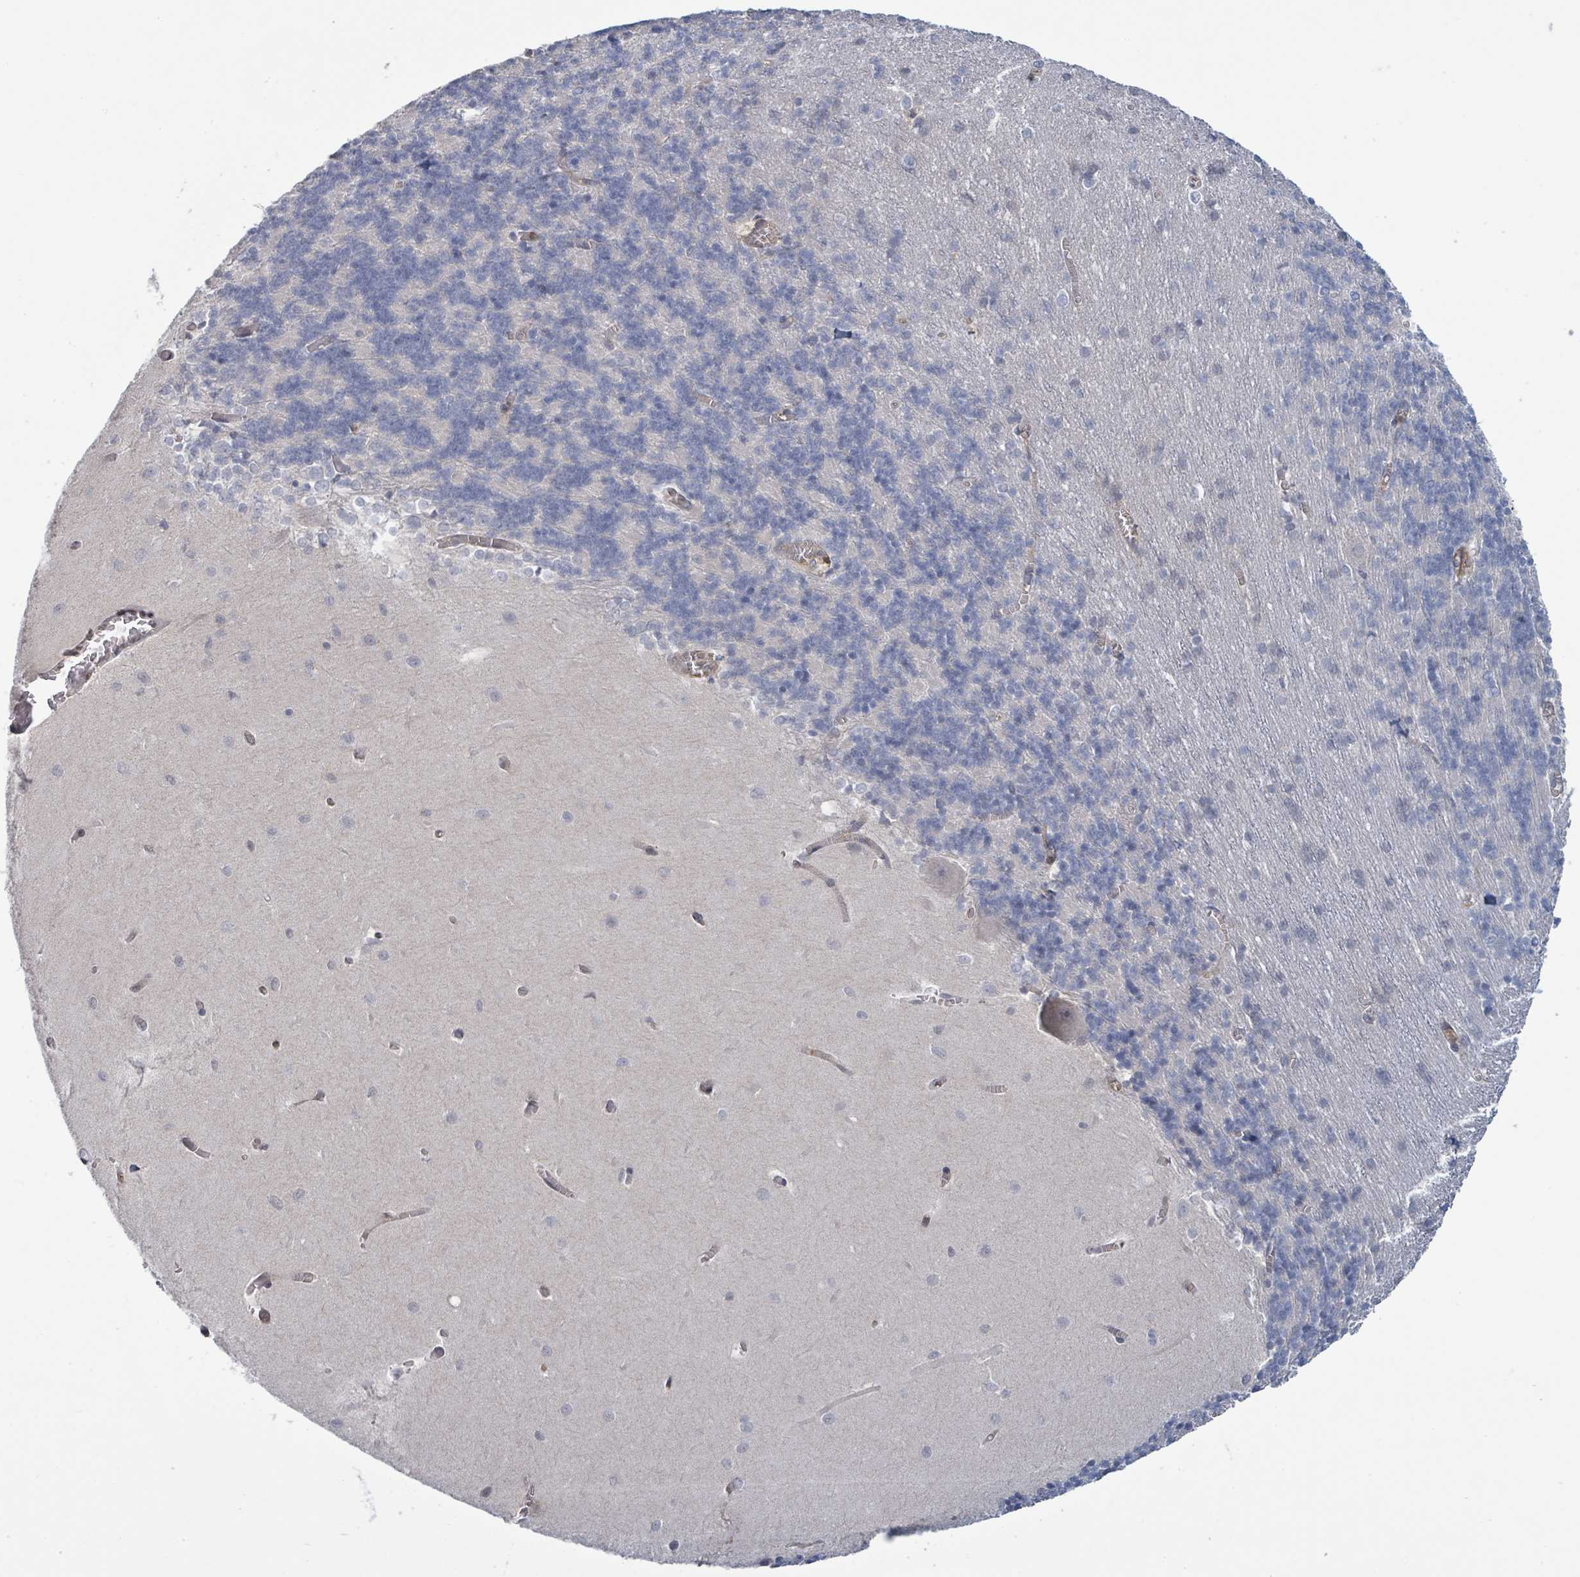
{"staining": {"intensity": "negative", "quantity": "none", "location": "none"}, "tissue": "cerebellum", "cell_type": "Cells in granular layer", "image_type": "normal", "snomed": [{"axis": "morphology", "description": "Normal tissue, NOS"}, {"axis": "topography", "description": "Cerebellum"}], "caption": "Immunohistochemical staining of benign cerebellum exhibits no significant staining in cells in granular layer.", "gene": "TNFRSF14", "patient": {"sex": "male", "age": 37}}